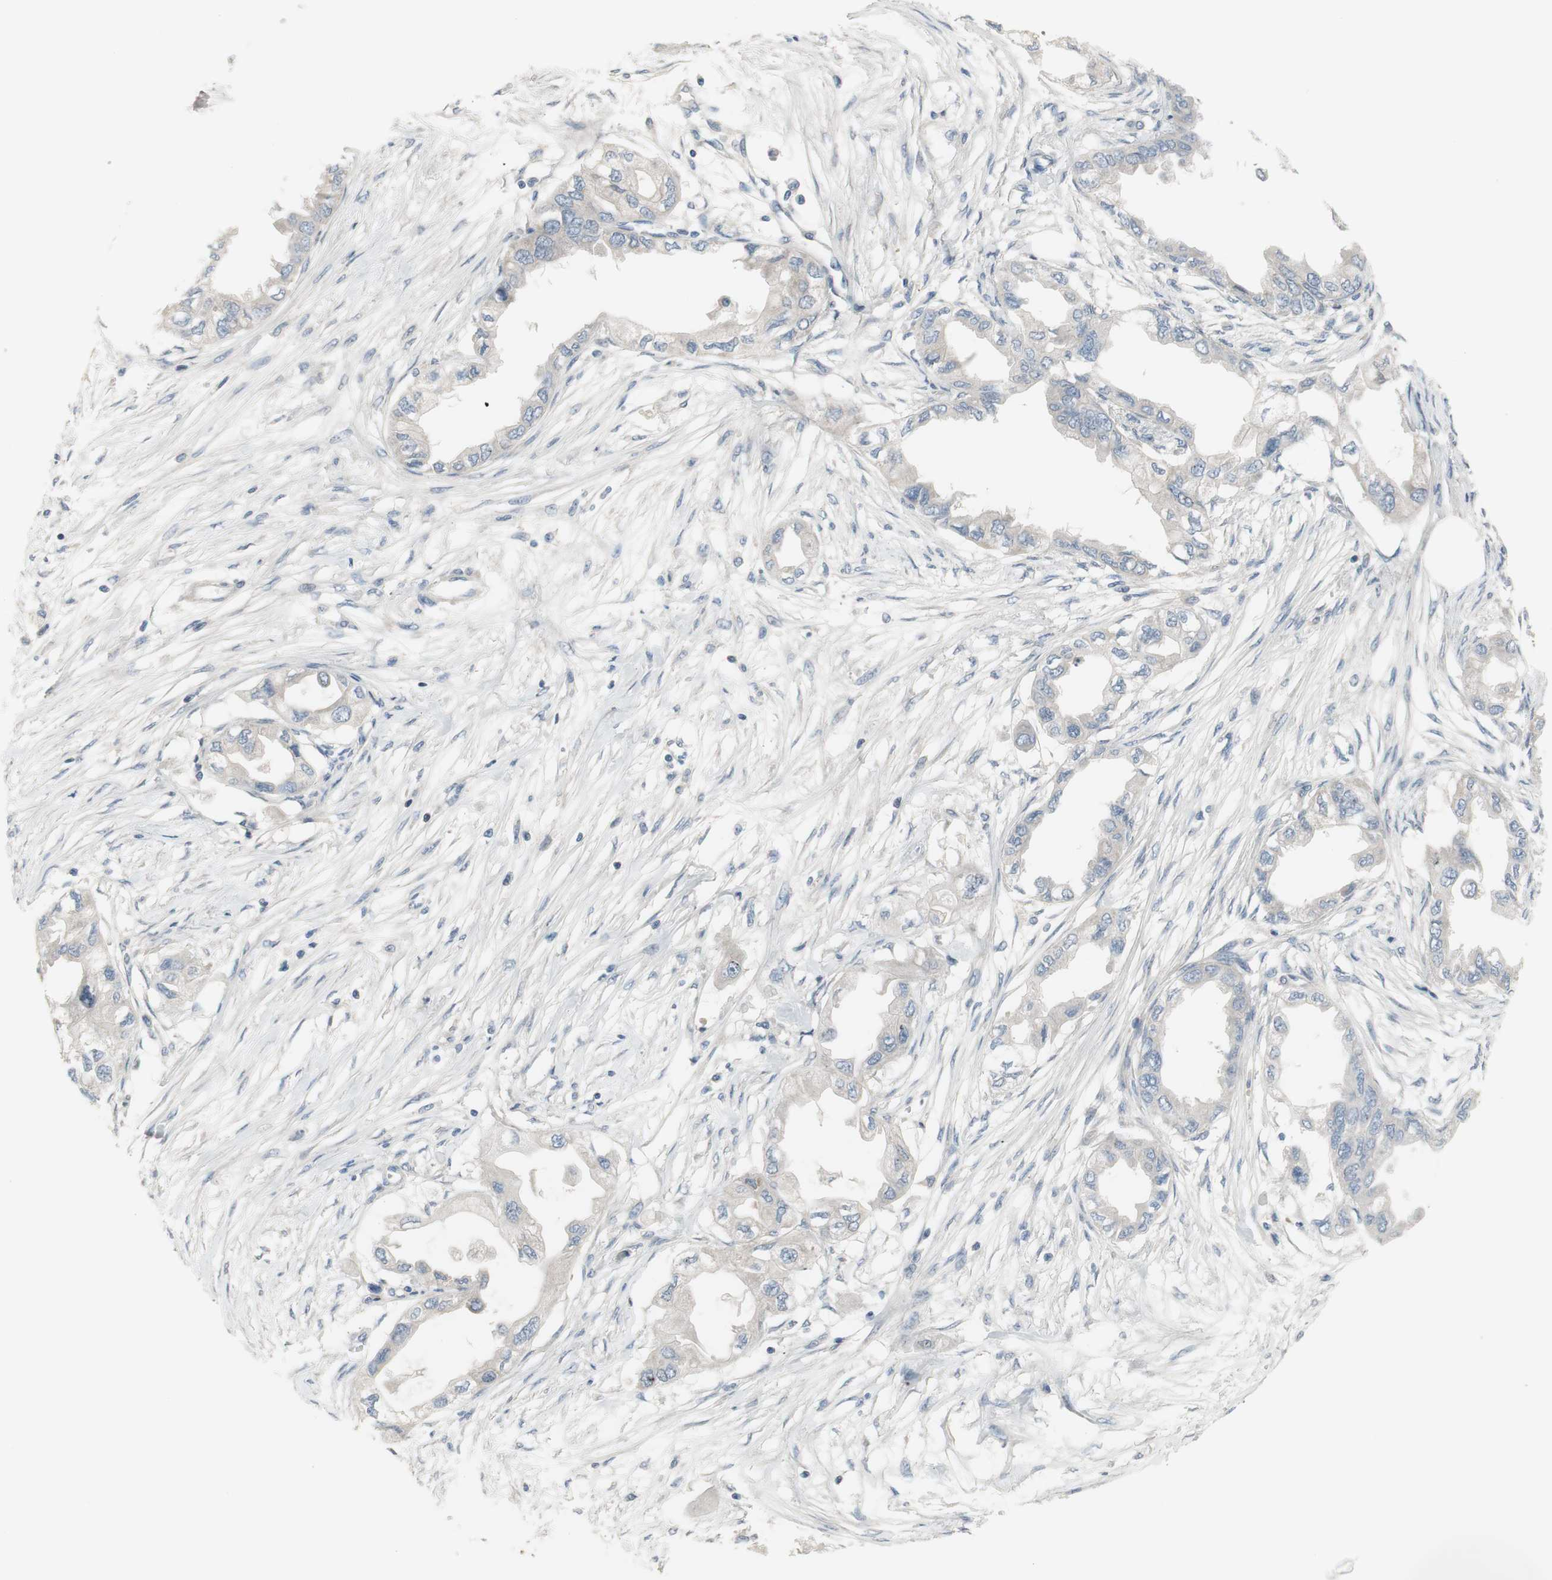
{"staining": {"intensity": "negative", "quantity": "none", "location": "none"}, "tissue": "endometrial cancer", "cell_type": "Tumor cells", "image_type": "cancer", "snomed": [{"axis": "morphology", "description": "Adenocarcinoma, NOS"}, {"axis": "topography", "description": "Endometrium"}], "caption": "The photomicrograph shows no staining of tumor cells in adenocarcinoma (endometrial).", "gene": "TACR3", "patient": {"sex": "female", "age": 67}}